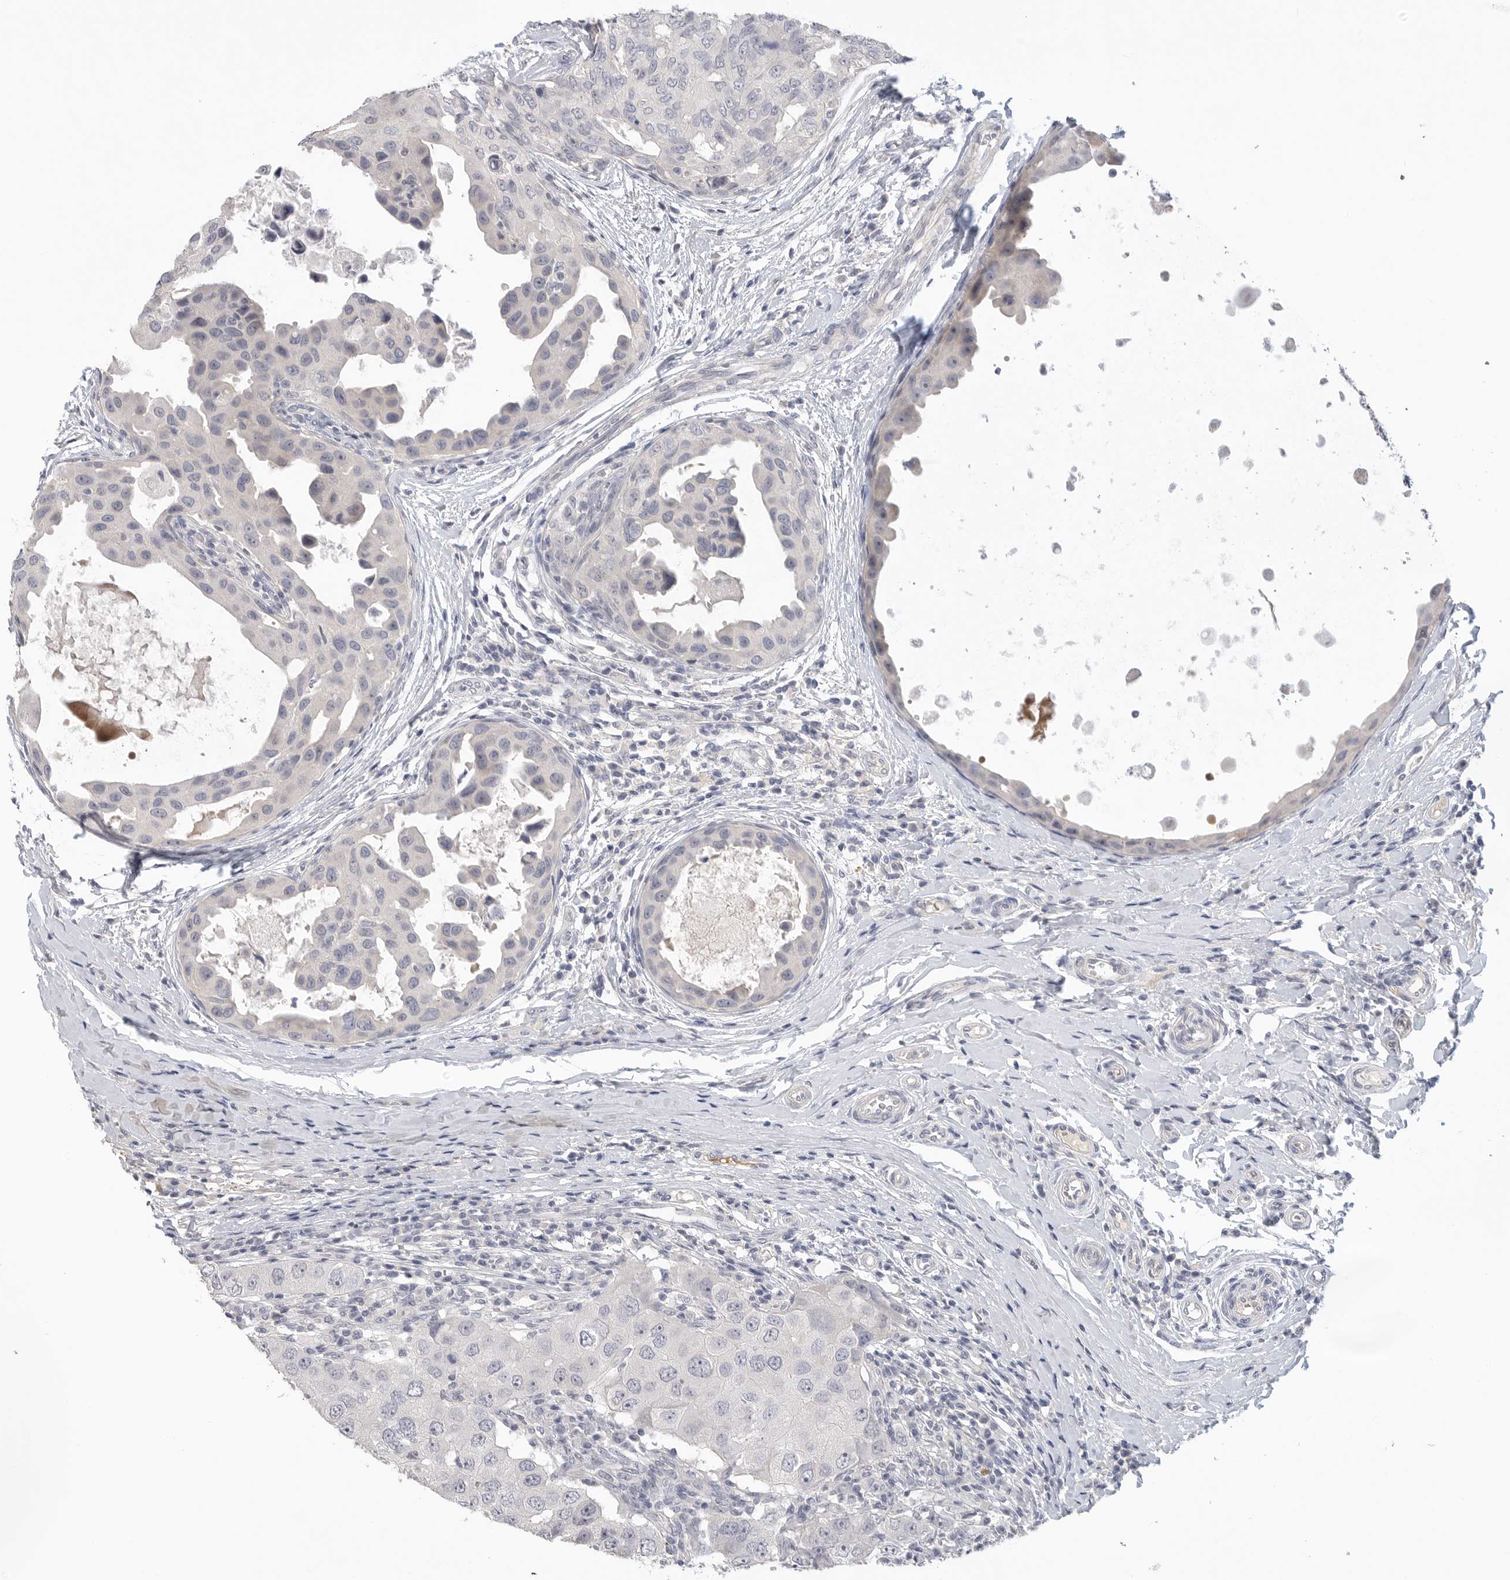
{"staining": {"intensity": "negative", "quantity": "none", "location": "none"}, "tissue": "breast cancer", "cell_type": "Tumor cells", "image_type": "cancer", "snomed": [{"axis": "morphology", "description": "Duct carcinoma"}, {"axis": "topography", "description": "Breast"}], "caption": "DAB immunohistochemical staining of invasive ductal carcinoma (breast) displays no significant positivity in tumor cells.", "gene": "FBN2", "patient": {"sex": "female", "age": 27}}